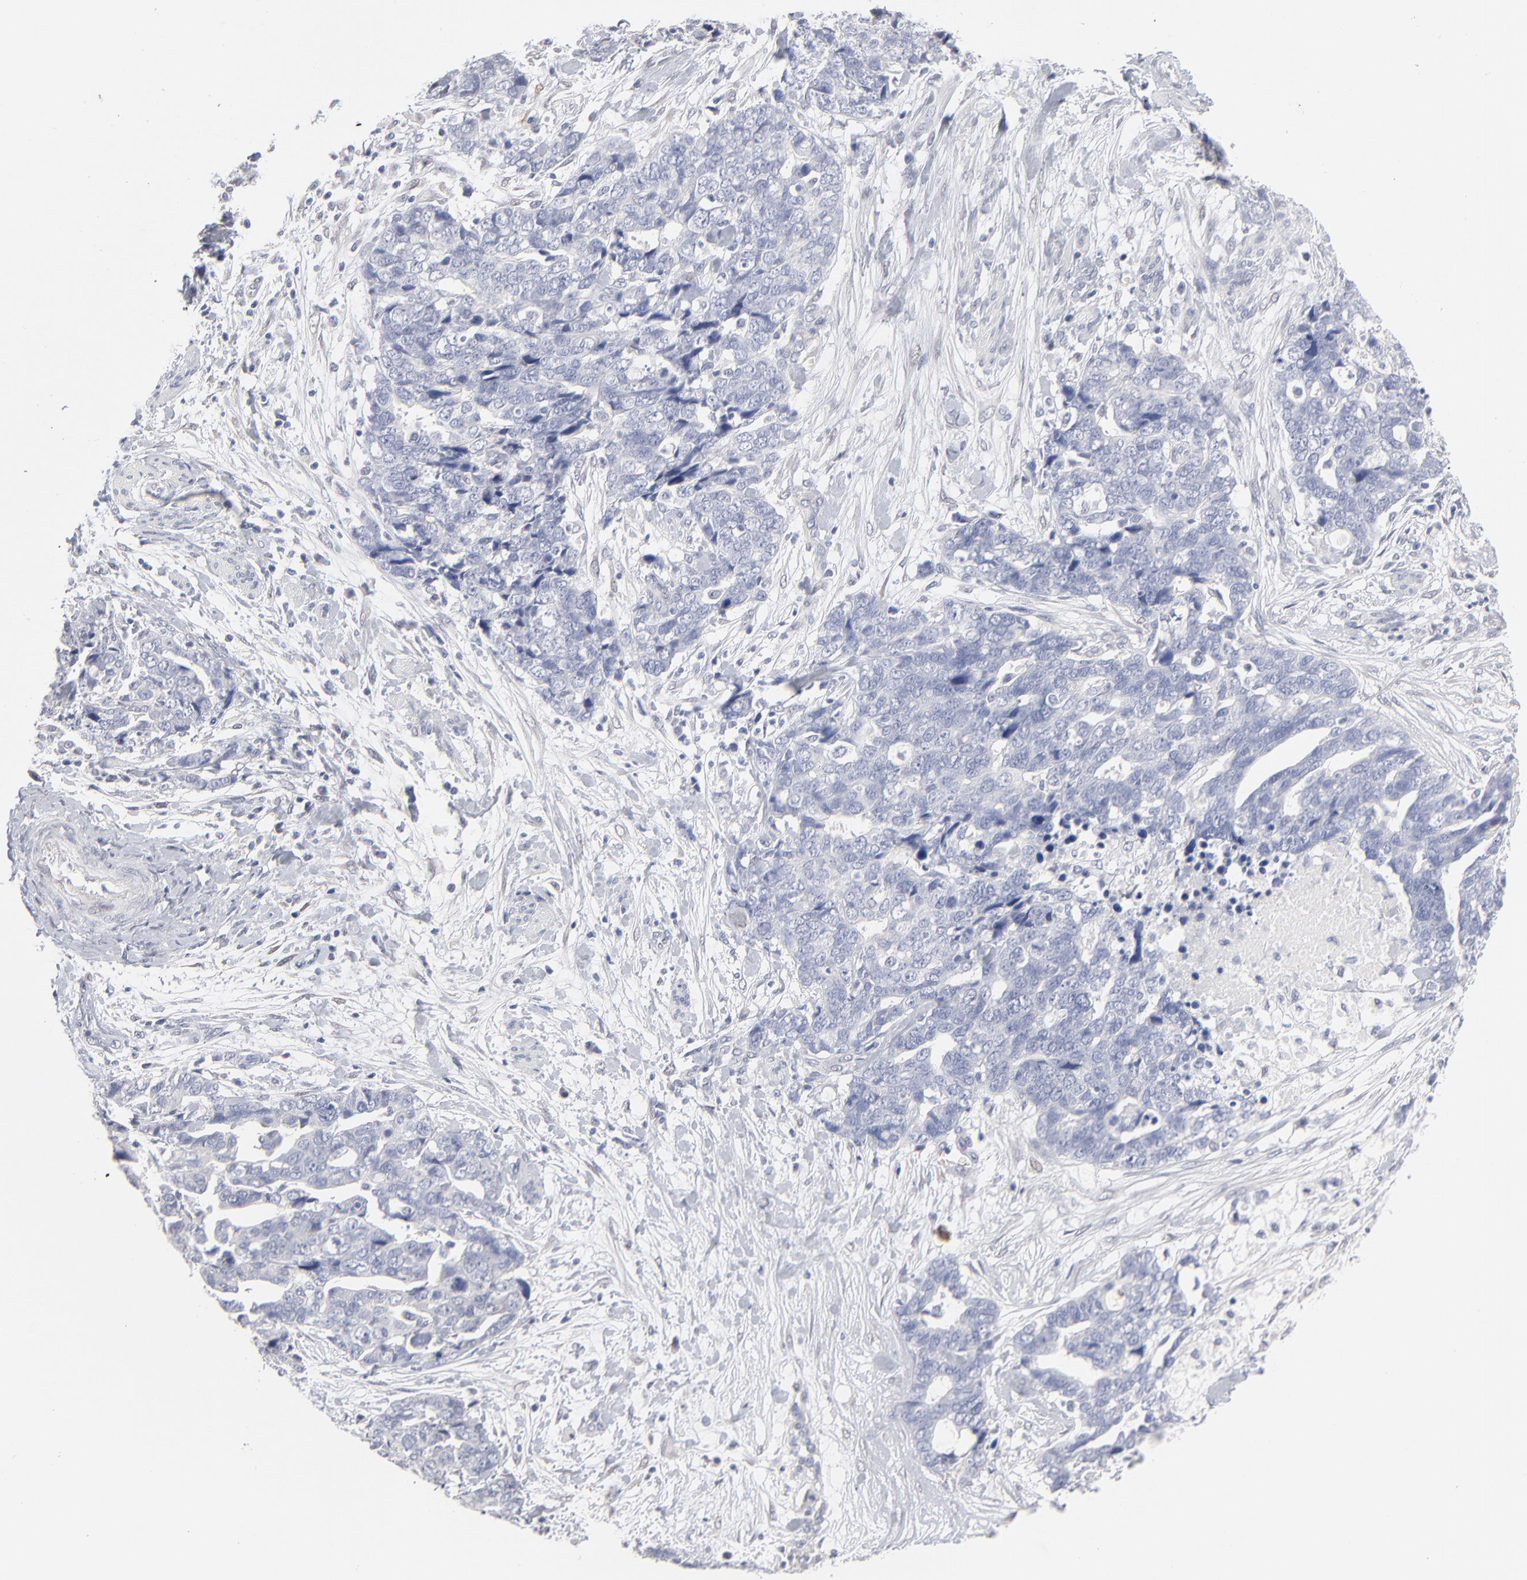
{"staining": {"intensity": "negative", "quantity": "none", "location": "none"}, "tissue": "ovarian cancer", "cell_type": "Tumor cells", "image_type": "cancer", "snomed": [{"axis": "morphology", "description": "Normal tissue, NOS"}, {"axis": "morphology", "description": "Cystadenocarcinoma, serous, NOS"}, {"axis": "topography", "description": "Fallopian tube"}, {"axis": "topography", "description": "Ovary"}], "caption": "High power microscopy image of an IHC image of ovarian cancer, revealing no significant expression in tumor cells.", "gene": "RBM3", "patient": {"sex": "female", "age": 56}}